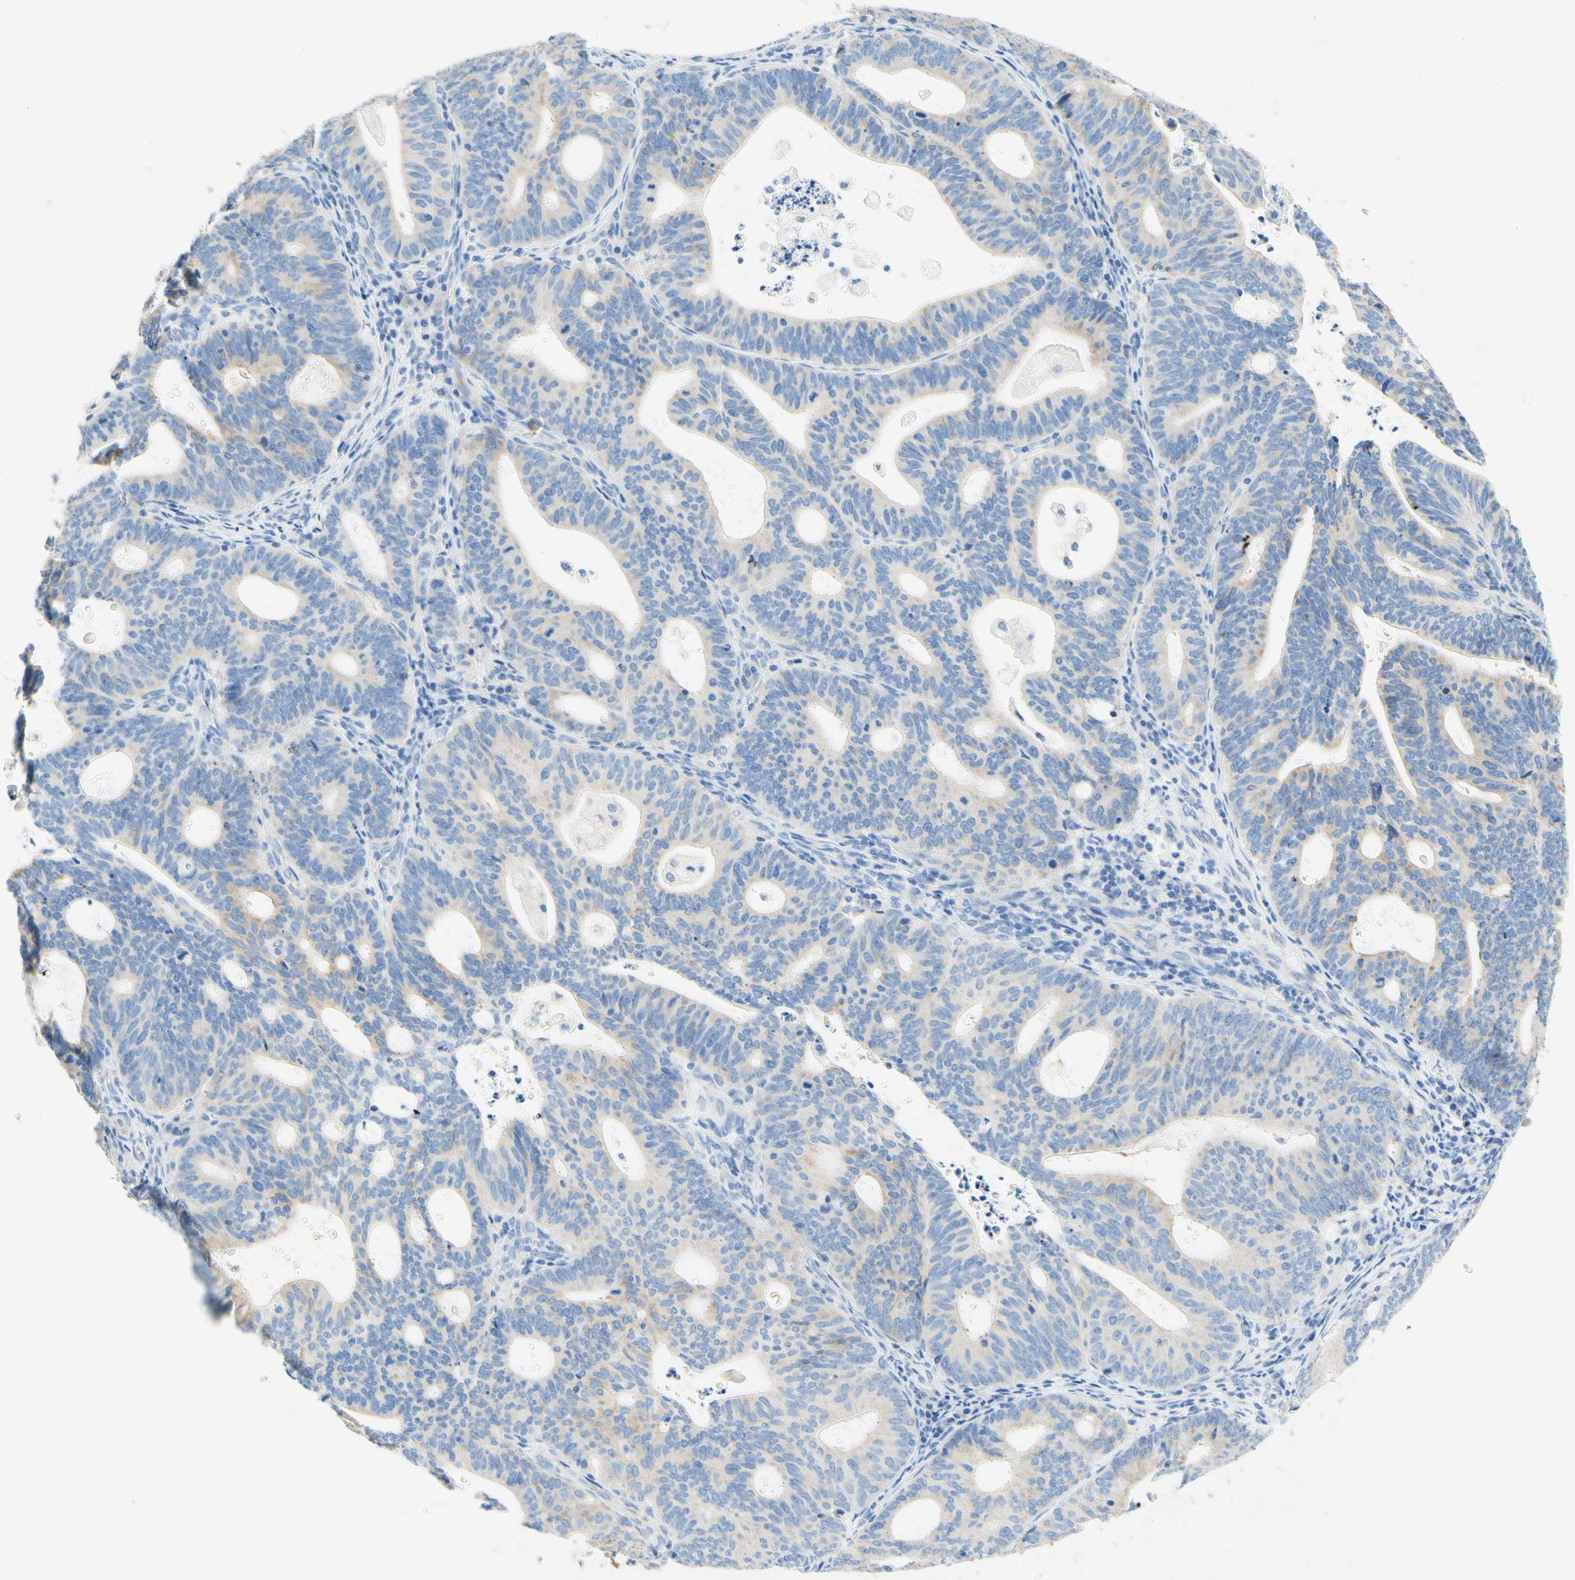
{"staining": {"intensity": "weak", "quantity": "<25%", "location": "cytoplasmic/membranous"}, "tissue": "endometrial cancer", "cell_type": "Tumor cells", "image_type": "cancer", "snomed": [{"axis": "morphology", "description": "Adenocarcinoma, NOS"}, {"axis": "topography", "description": "Uterus"}], "caption": "Endometrial cancer stained for a protein using IHC reveals no expression tumor cells.", "gene": "SLC46A1", "patient": {"sex": "female", "age": 83}}